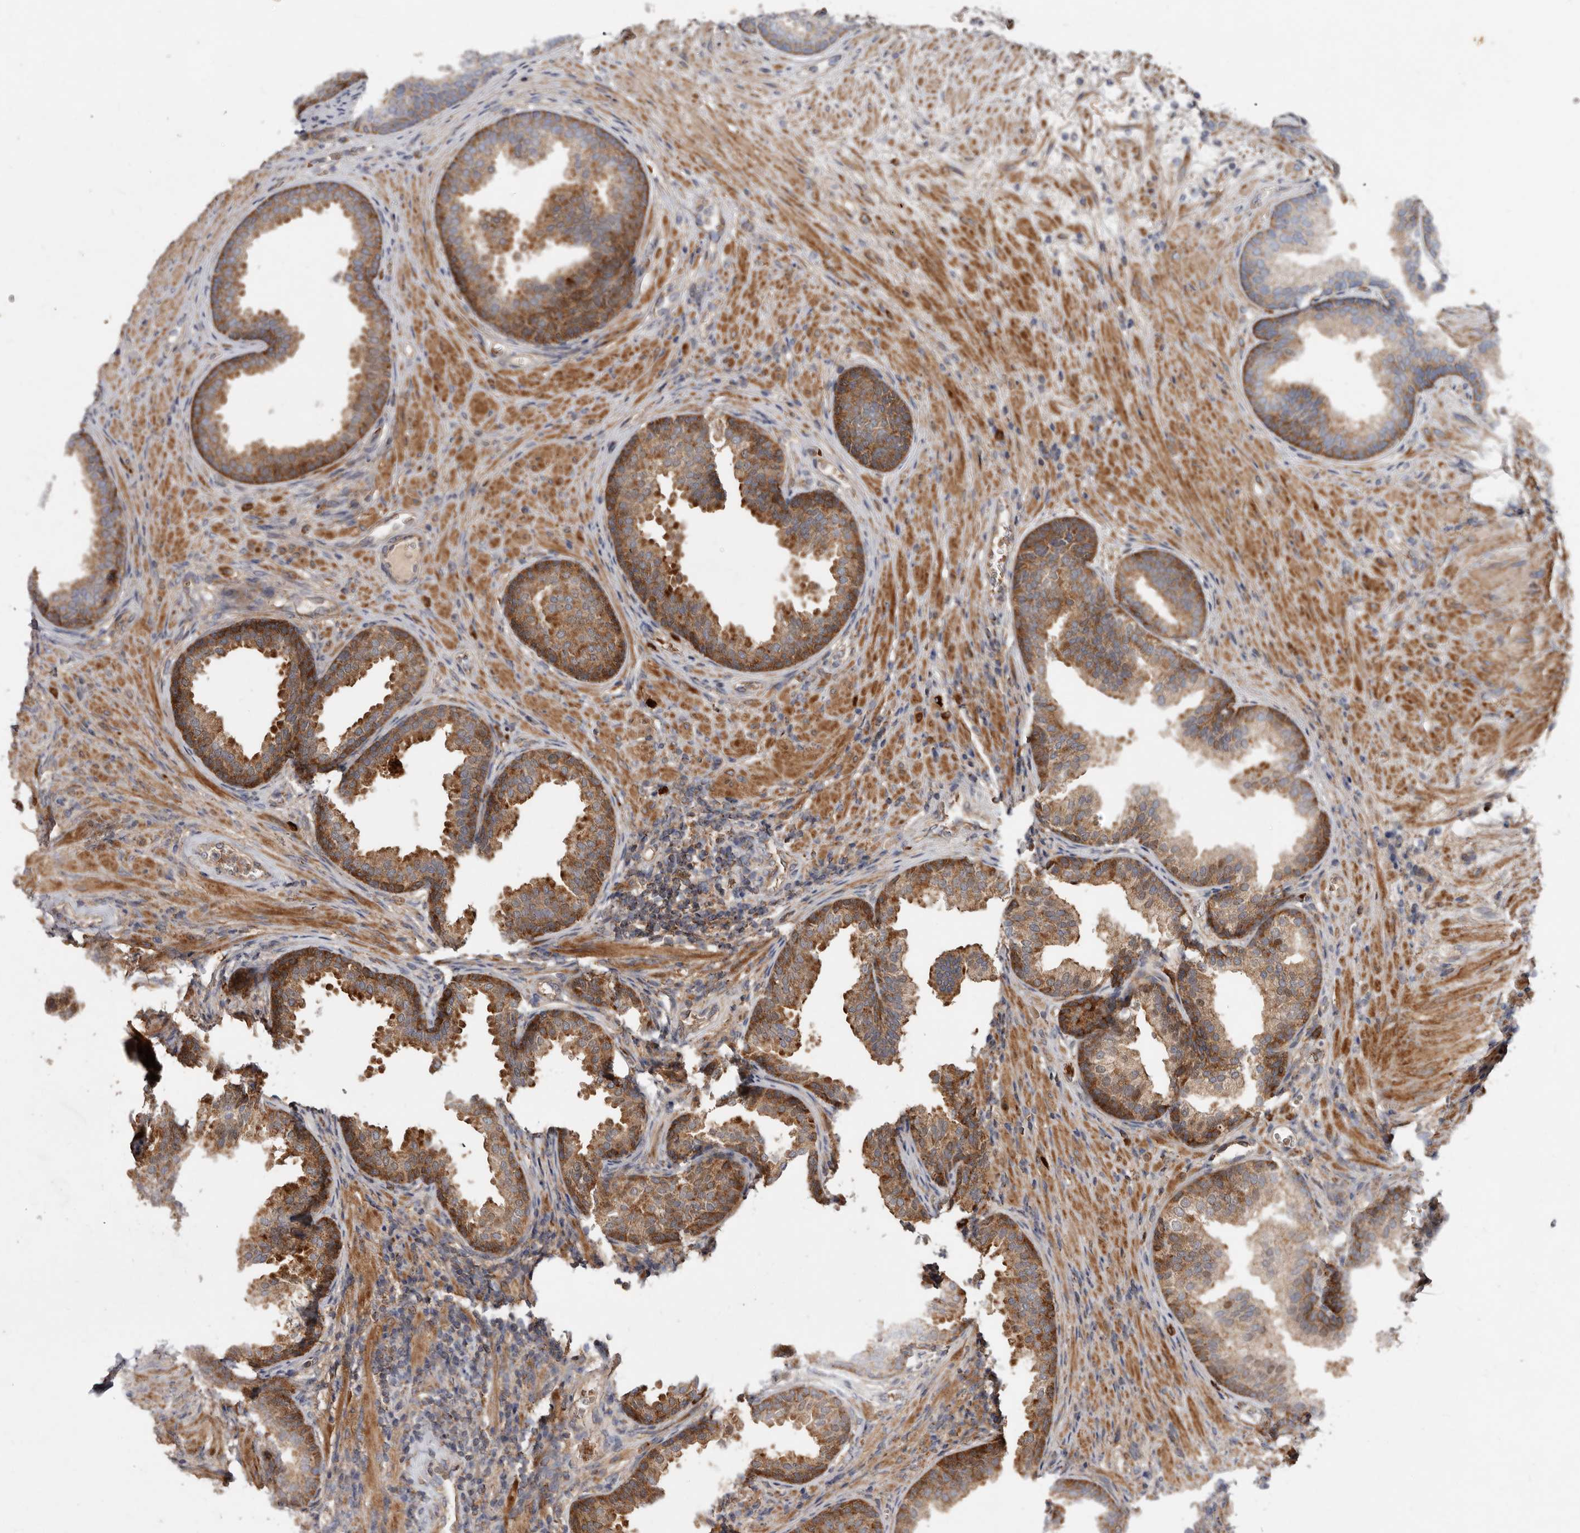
{"staining": {"intensity": "moderate", "quantity": ">75%", "location": "cytoplasmic/membranous"}, "tissue": "prostate", "cell_type": "Glandular cells", "image_type": "normal", "snomed": [{"axis": "morphology", "description": "Normal tissue, NOS"}, {"axis": "topography", "description": "Prostate"}], "caption": "Moderate cytoplasmic/membranous positivity for a protein is identified in about >75% of glandular cells of unremarkable prostate using immunohistochemistry.", "gene": "GOT1L1", "patient": {"sex": "male", "age": 76}}